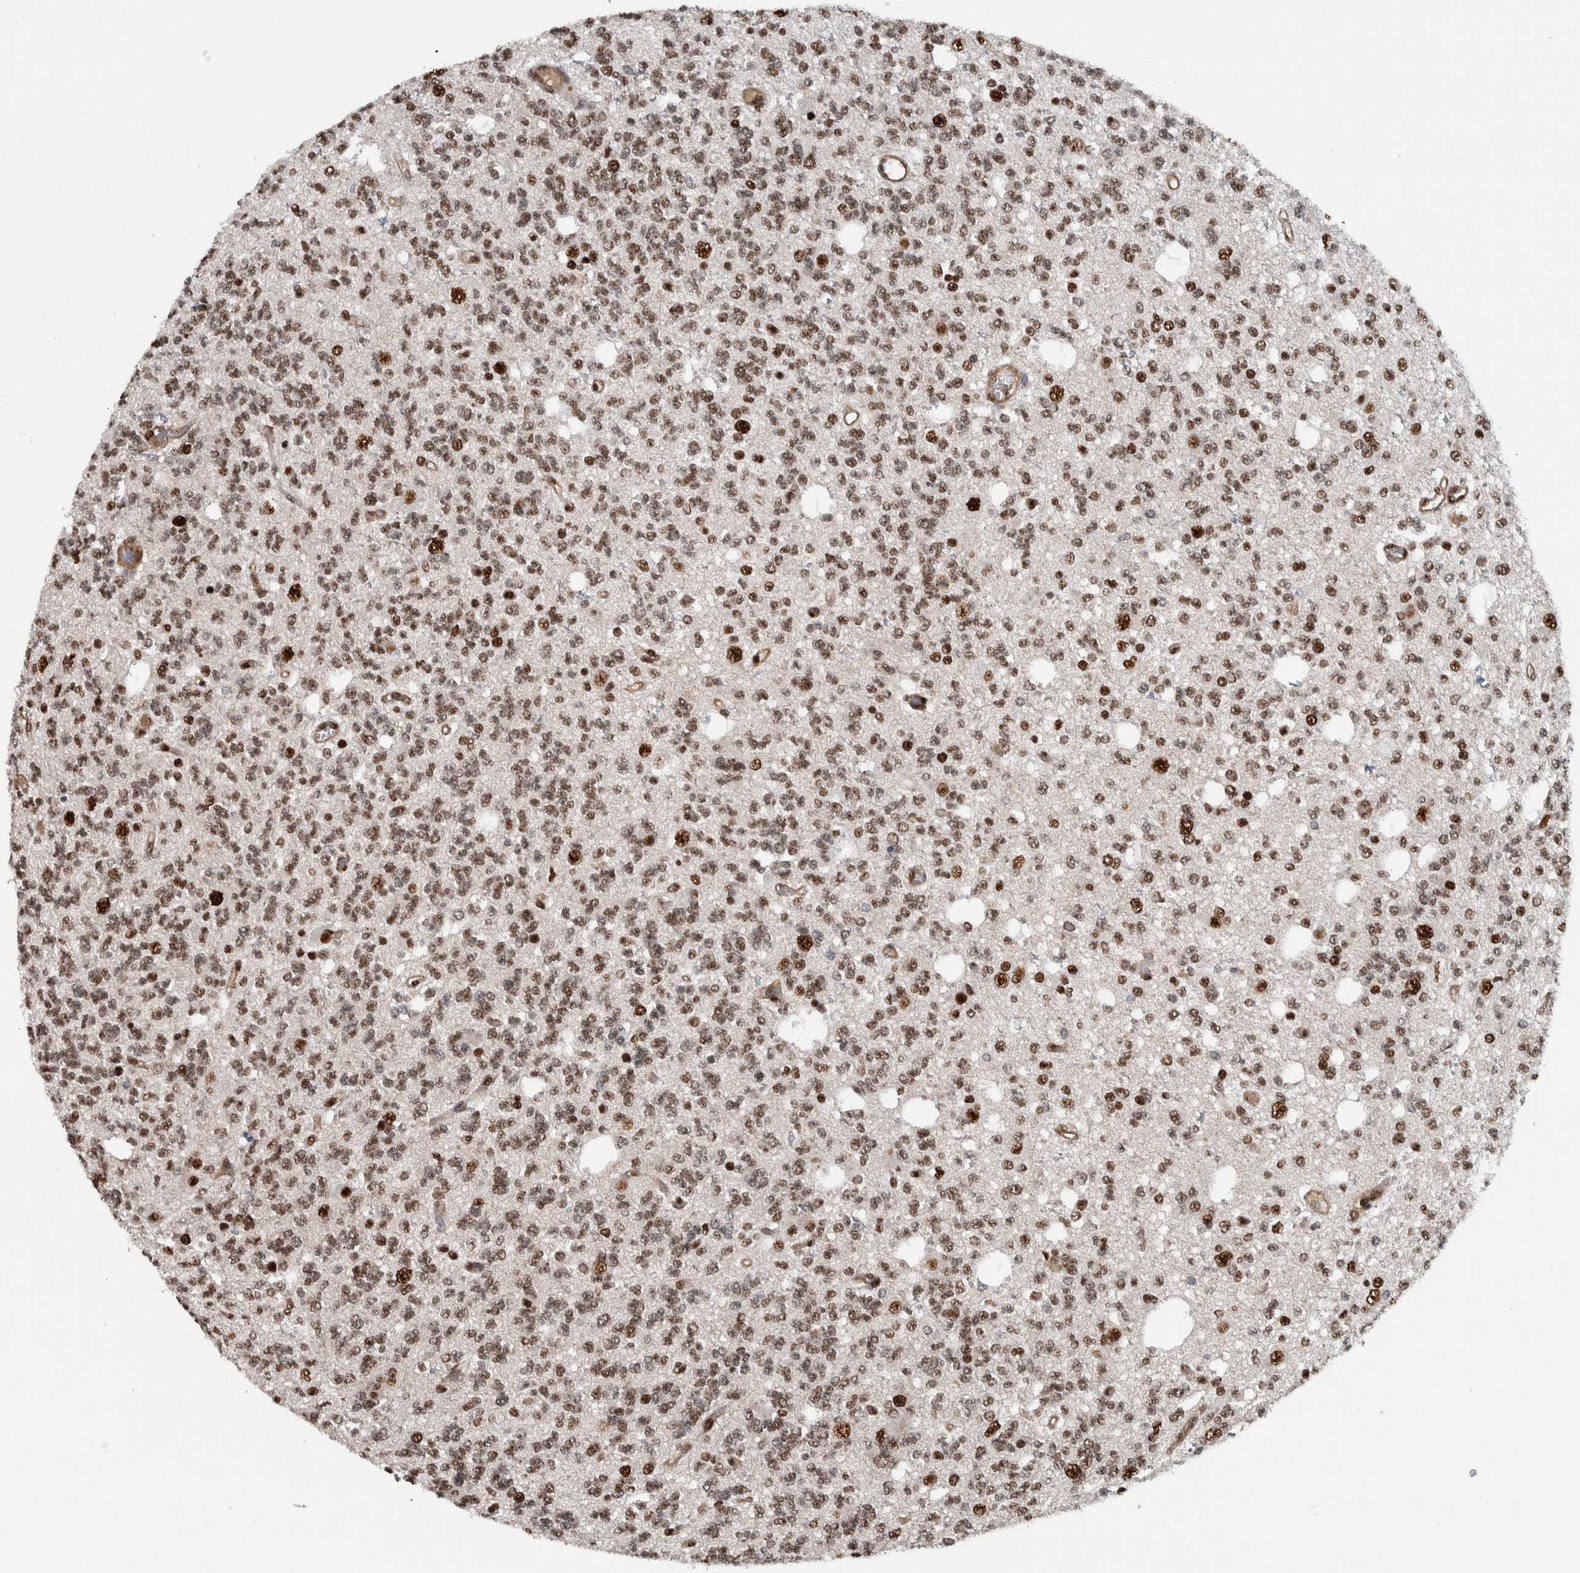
{"staining": {"intensity": "strong", "quantity": ">75%", "location": "nuclear"}, "tissue": "glioma", "cell_type": "Tumor cells", "image_type": "cancer", "snomed": [{"axis": "morphology", "description": "Glioma, malignant, Low grade"}, {"axis": "topography", "description": "Brain"}], "caption": "The micrograph reveals a brown stain indicating the presence of a protein in the nuclear of tumor cells in malignant glioma (low-grade). Using DAB (brown) and hematoxylin (blue) stains, captured at high magnification using brightfield microscopy.", "gene": "FAM135B", "patient": {"sex": "male", "age": 38}}